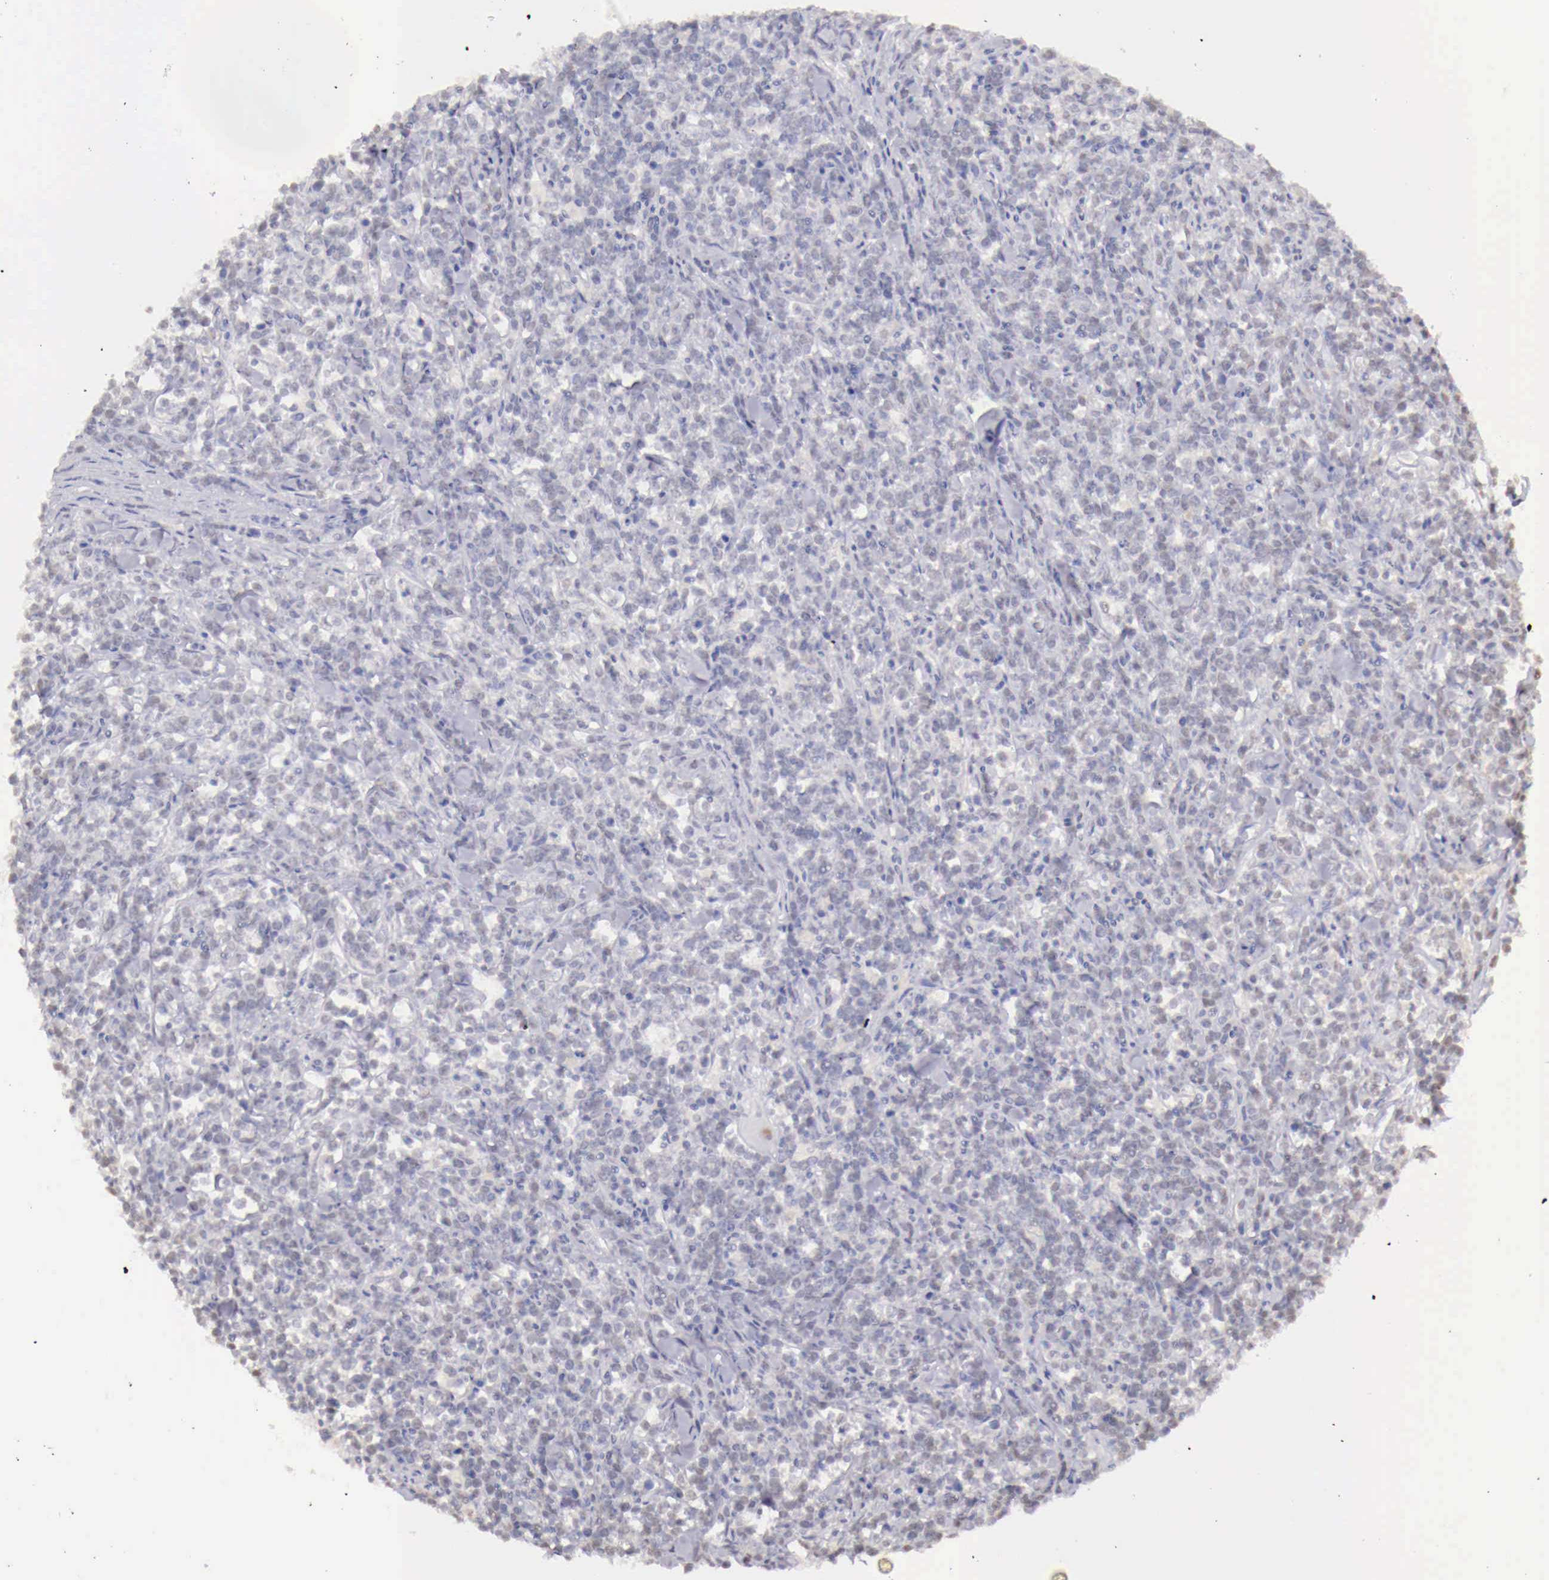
{"staining": {"intensity": "negative", "quantity": "none", "location": "none"}, "tissue": "lymphoma", "cell_type": "Tumor cells", "image_type": "cancer", "snomed": [{"axis": "morphology", "description": "Malignant lymphoma, non-Hodgkin's type, High grade"}, {"axis": "topography", "description": "Small intestine"}, {"axis": "topography", "description": "Colon"}], "caption": "DAB (3,3'-diaminobenzidine) immunohistochemical staining of human malignant lymphoma, non-Hodgkin's type (high-grade) reveals no significant staining in tumor cells.", "gene": "UBA1", "patient": {"sex": "male", "age": 8}}